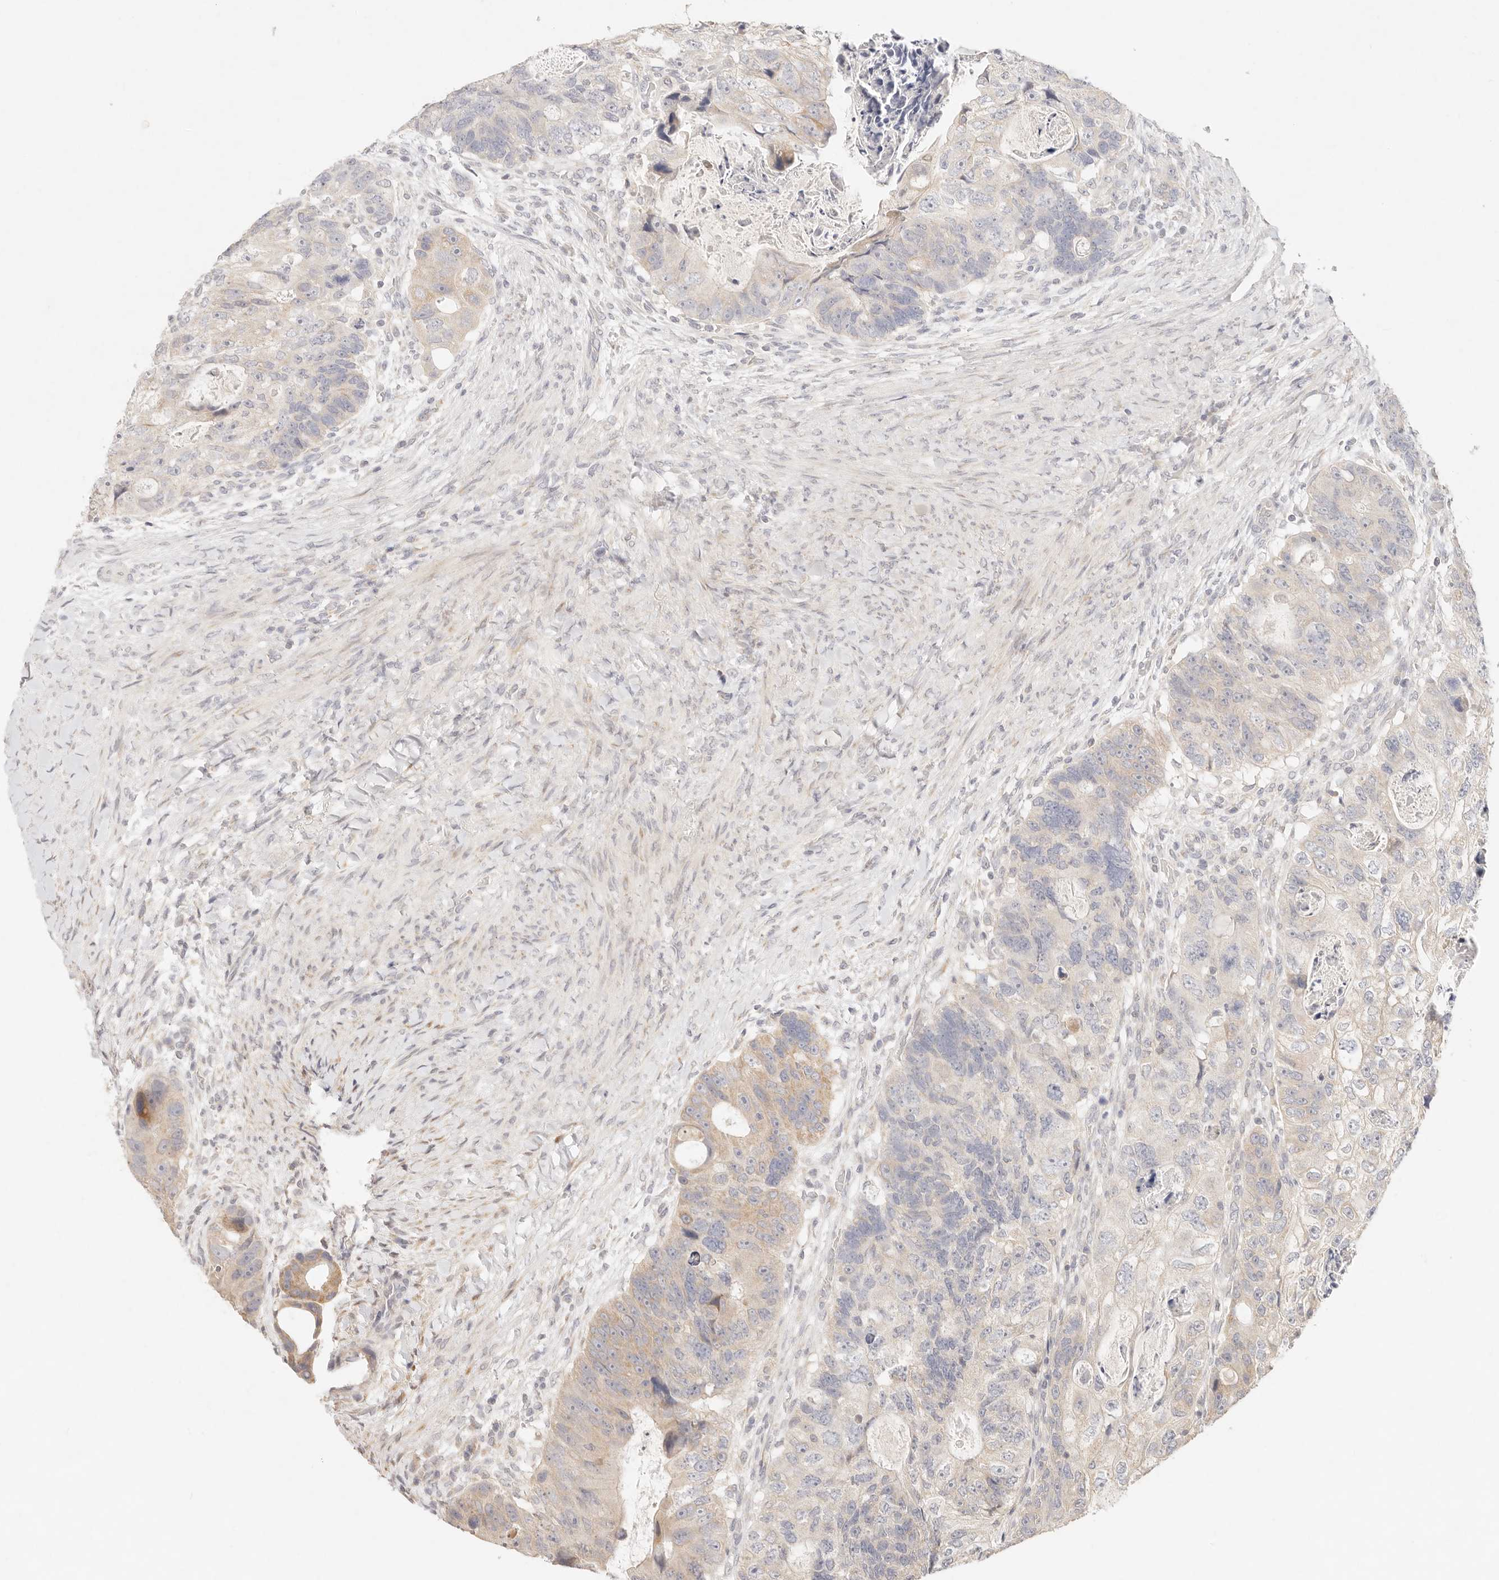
{"staining": {"intensity": "weak", "quantity": "<25%", "location": "cytoplasmic/membranous"}, "tissue": "colorectal cancer", "cell_type": "Tumor cells", "image_type": "cancer", "snomed": [{"axis": "morphology", "description": "Adenocarcinoma, NOS"}, {"axis": "topography", "description": "Rectum"}], "caption": "The immunohistochemistry histopathology image has no significant expression in tumor cells of colorectal cancer (adenocarcinoma) tissue. The staining was performed using DAB (3,3'-diaminobenzidine) to visualize the protein expression in brown, while the nuclei were stained in blue with hematoxylin (Magnification: 20x).", "gene": "GPR156", "patient": {"sex": "male", "age": 59}}